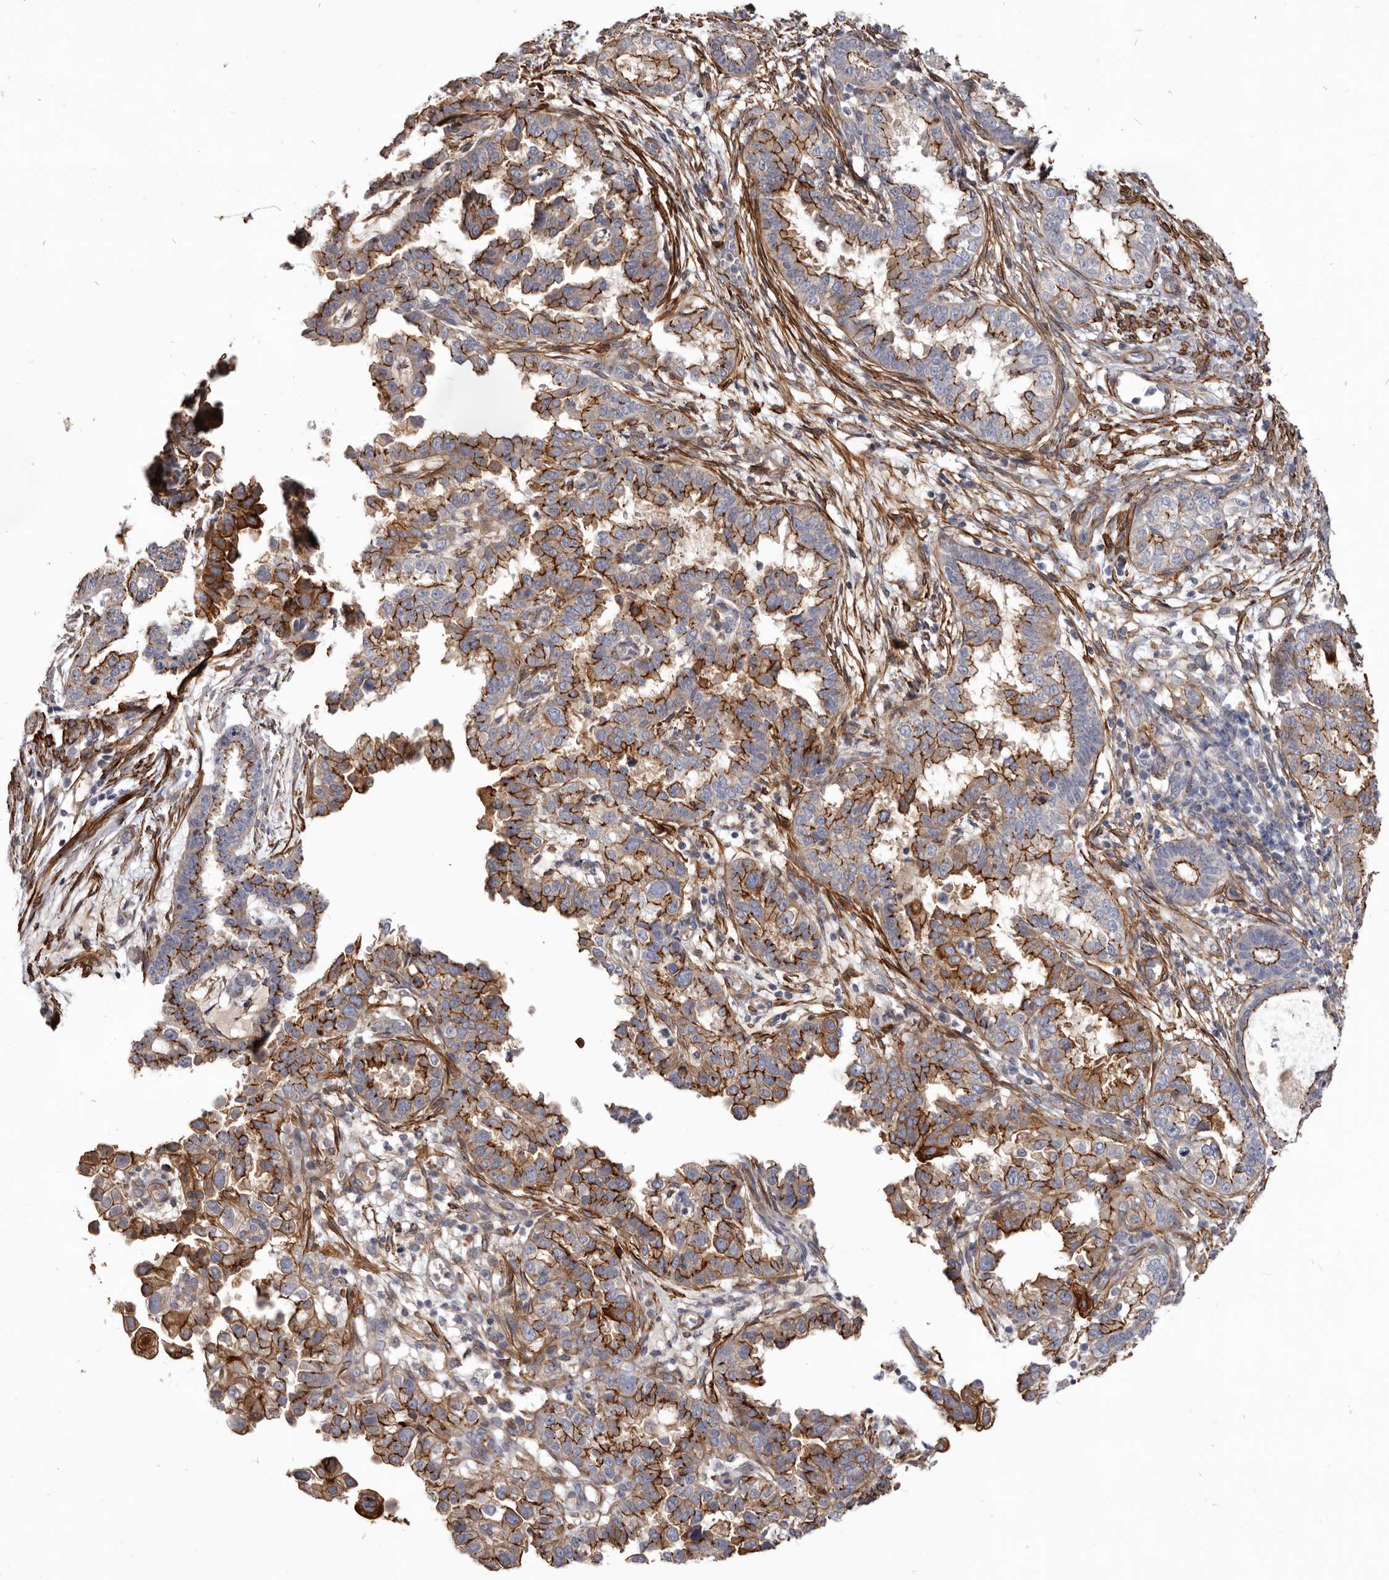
{"staining": {"intensity": "strong", "quantity": "25%-75%", "location": "cytoplasmic/membranous"}, "tissue": "endometrial cancer", "cell_type": "Tumor cells", "image_type": "cancer", "snomed": [{"axis": "morphology", "description": "Adenocarcinoma, NOS"}, {"axis": "topography", "description": "Endometrium"}], "caption": "A photomicrograph showing strong cytoplasmic/membranous expression in about 25%-75% of tumor cells in endometrial cancer (adenocarcinoma), as visualized by brown immunohistochemical staining.", "gene": "CGN", "patient": {"sex": "female", "age": 85}}